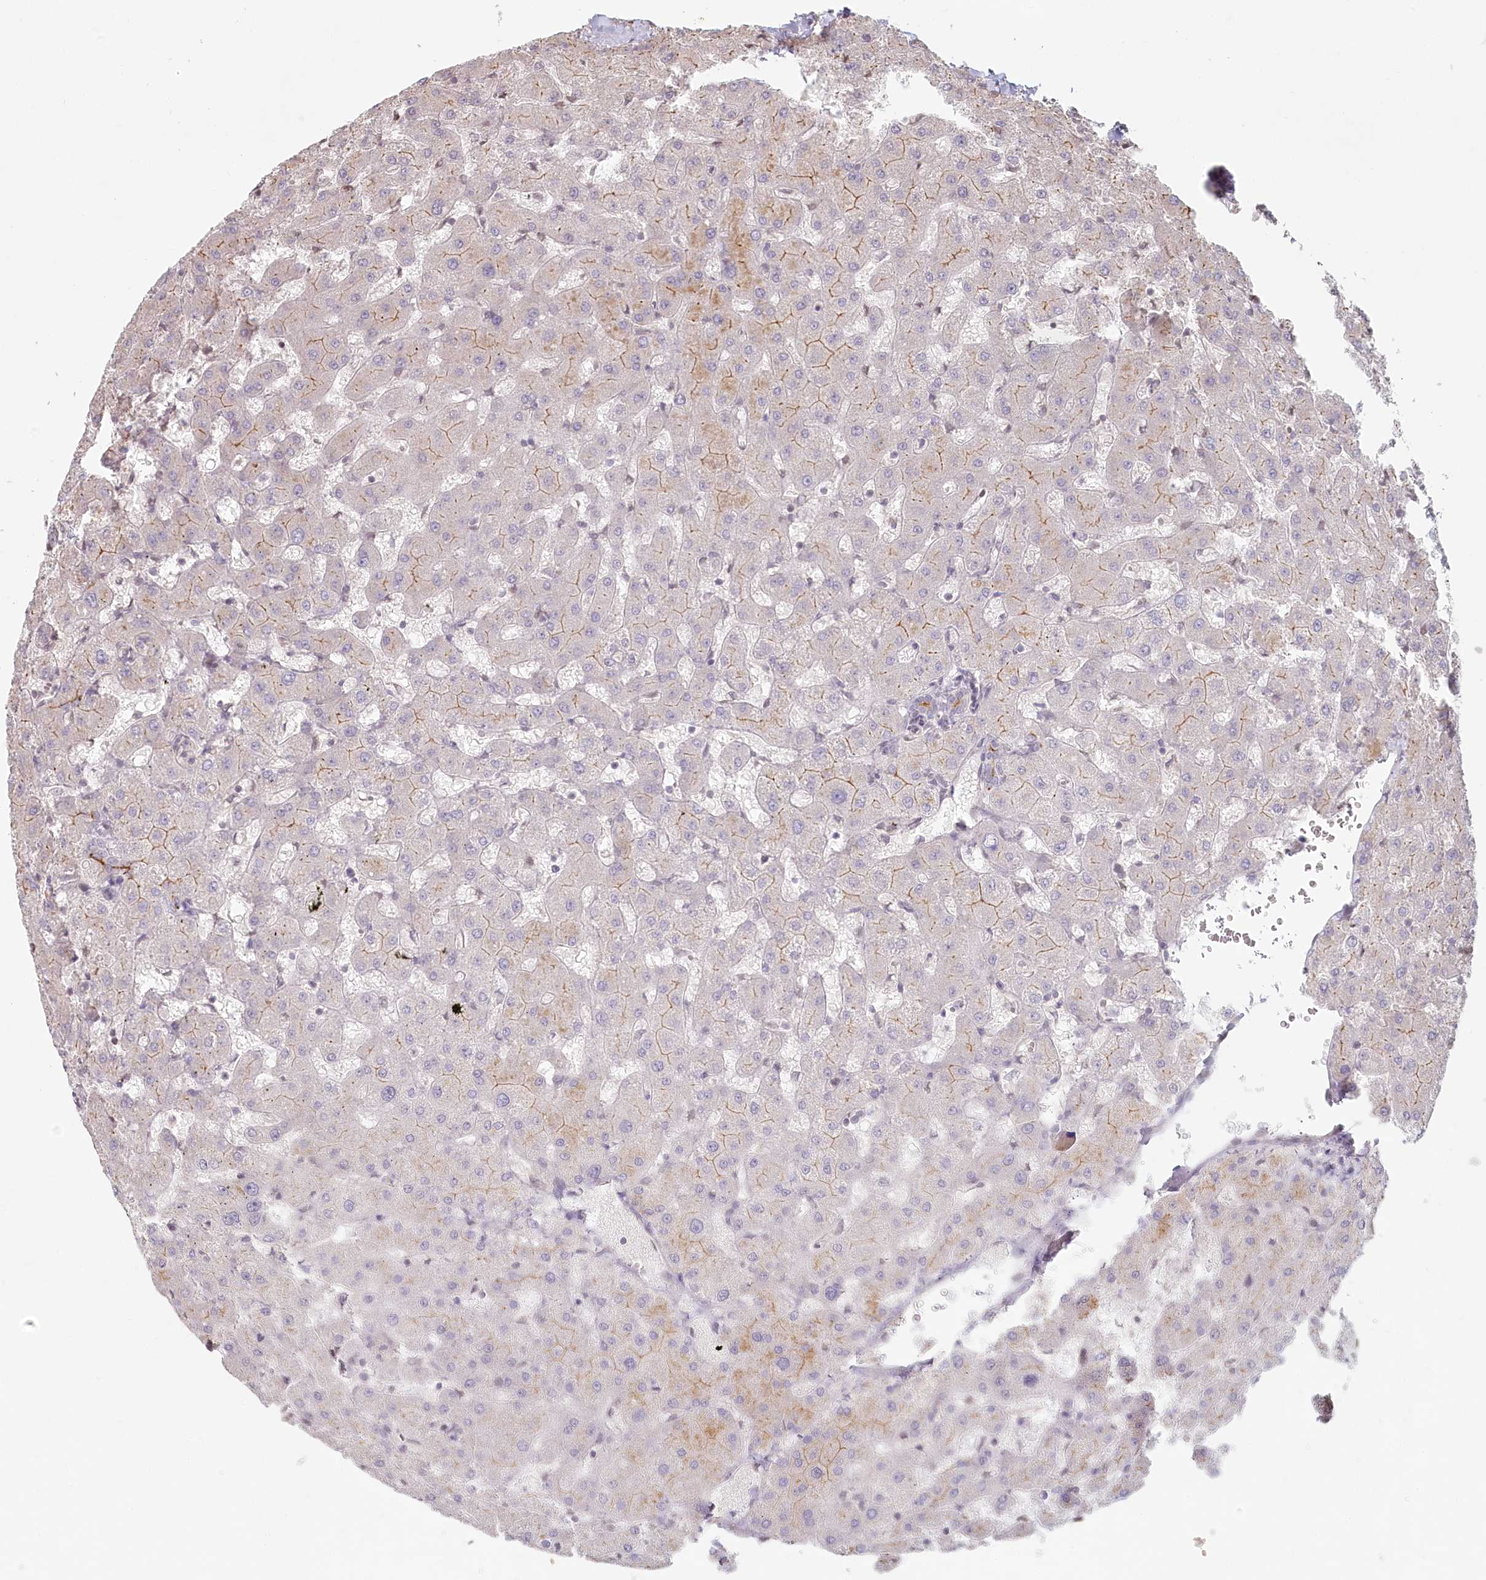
{"staining": {"intensity": "negative", "quantity": "none", "location": "none"}, "tissue": "liver", "cell_type": "Cholangiocytes", "image_type": "normal", "snomed": [{"axis": "morphology", "description": "Normal tissue, NOS"}, {"axis": "topography", "description": "Liver"}], "caption": "High power microscopy histopathology image of an immunohistochemistry (IHC) photomicrograph of unremarkable liver, revealing no significant expression in cholangiocytes.", "gene": "TCHP", "patient": {"sex": "female", "age": 63}}